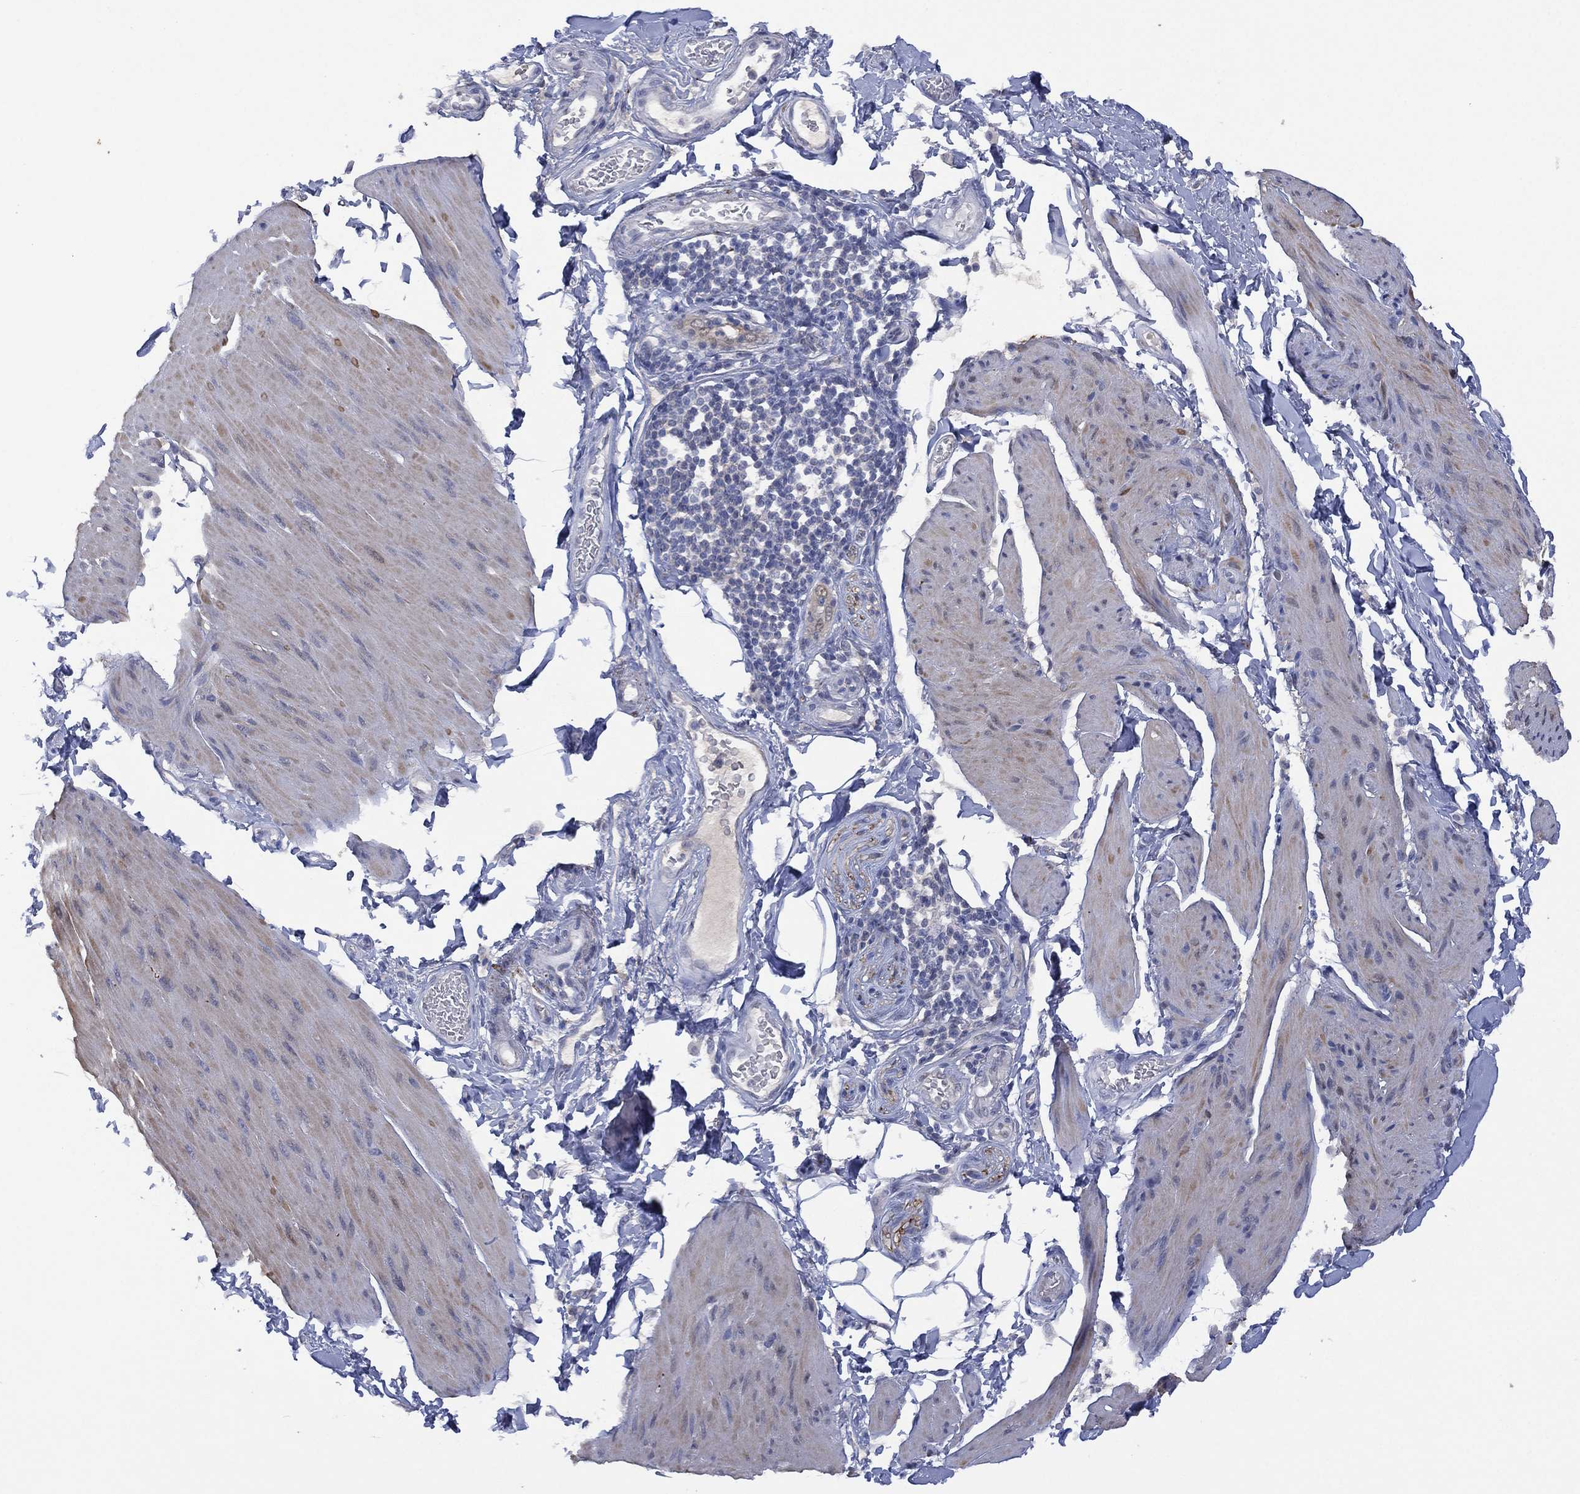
{"staining": {"intensity": "negative", "quantity": "none", "location": "none"}, "tissue": "smooth muscle", "cell_type": "Smooth muscle cells", "image_type": "normal", "snomed": [{"axis": "morphology", "description": "Normal tissue, NOS"}, {"axis": "topography", "description": "Adipose tissue"}, {"axis": "topography", "description": "Smooth muscle"}, {"axis": "topography", "description": "Peripheral nerve tissue"}], "caption": "Smooth muscle stained for a protein using immunohistochemistry displays no positivity smooth muscle cells.", "gene": "DDAH1", "patient": {"sex": "male", "age": 83}}